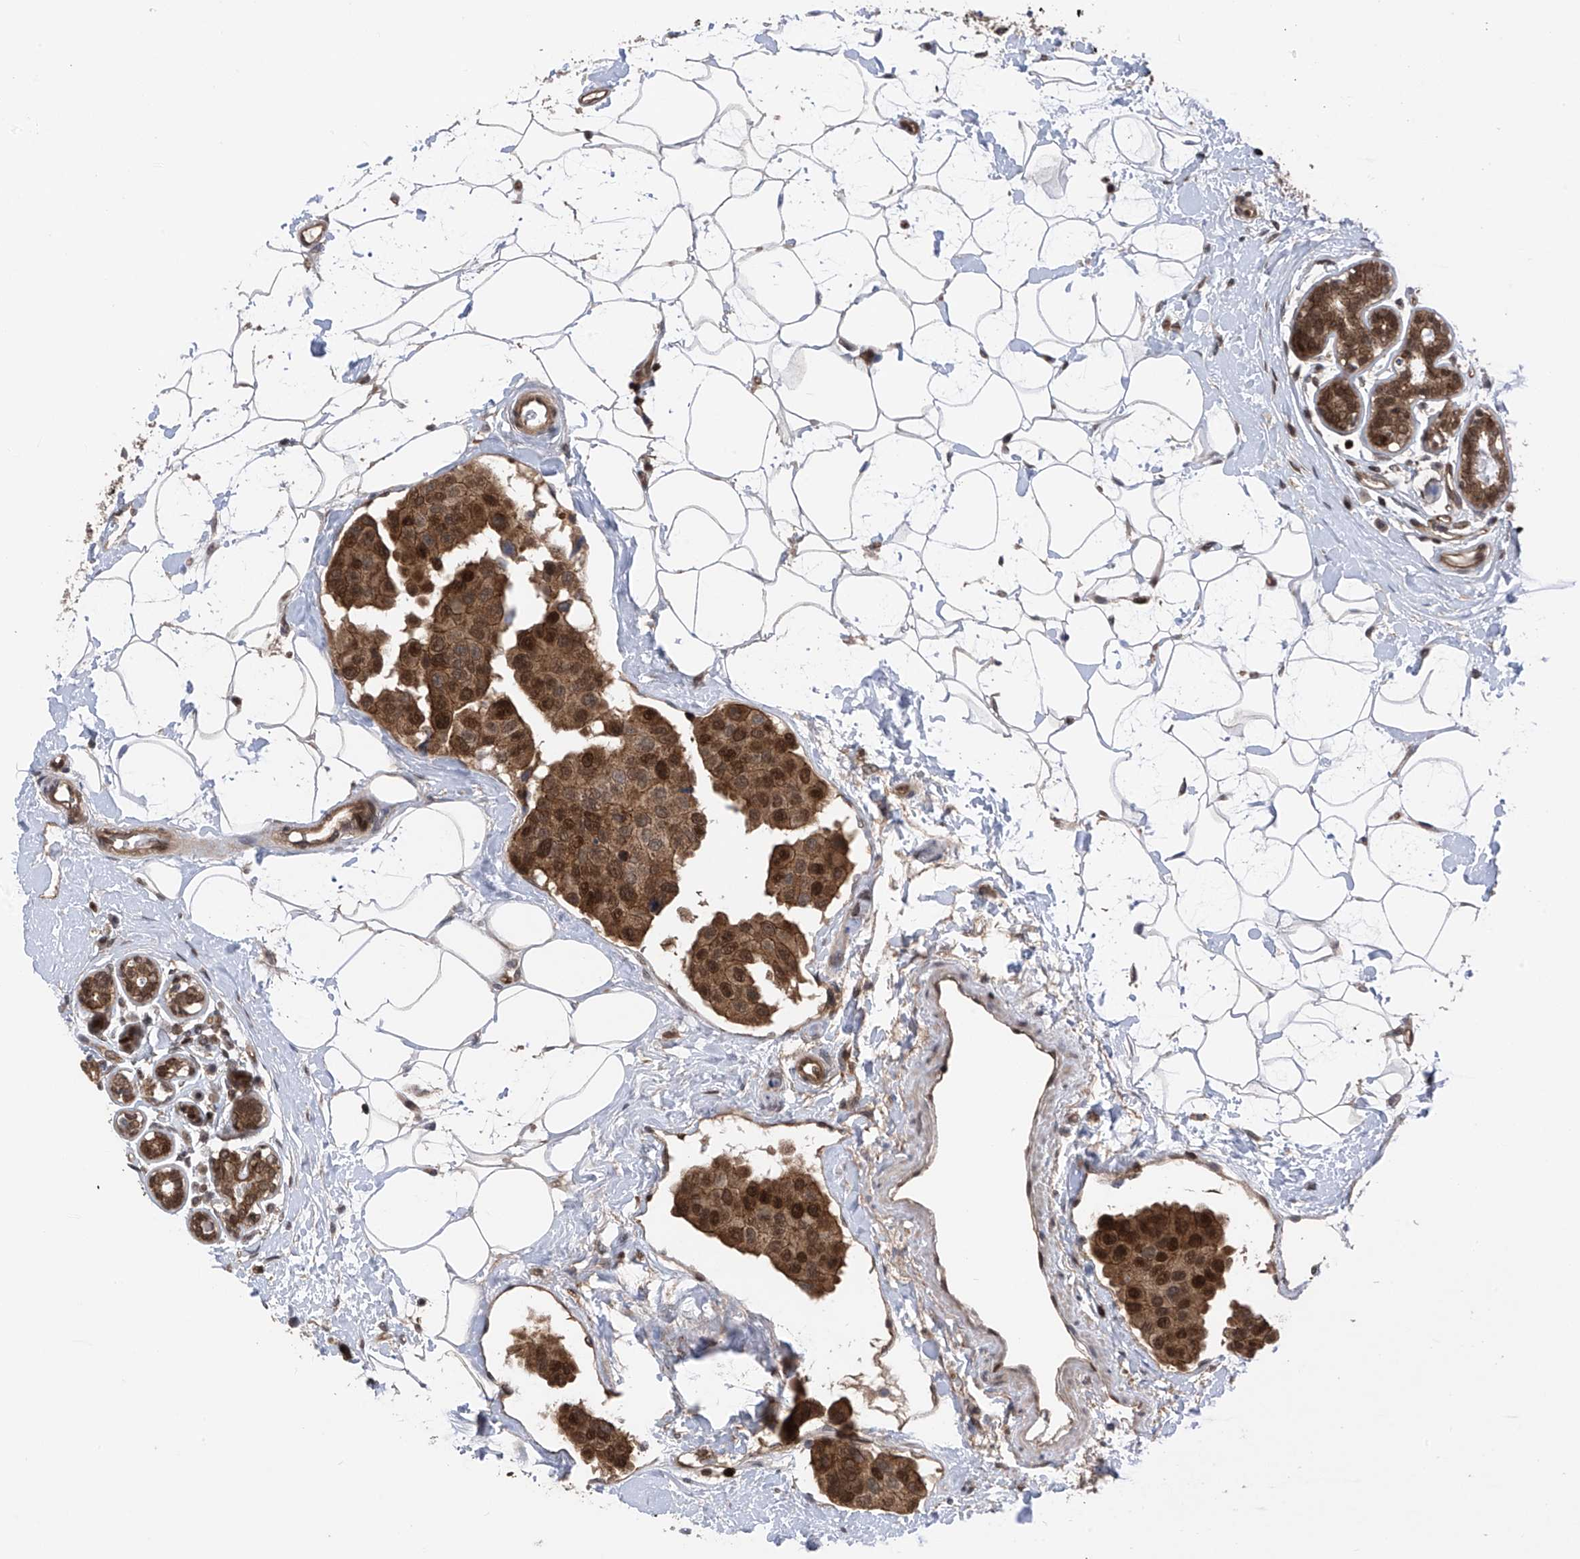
{"staining": {"intensity": "strong", "quantity": ">75%", "location": "cytoplasmic/membranous,nuclear"}, "tissue": "breast cancer", "cell_type": "Tumor cells", "image_type": "cancer", "snomed": [{"axis": "morphology", "description": "Normal tissue, NOS"}, {"axis": "morphology", "description": "Duct carcinoma"}, {"axis": "topography", "description": "Breast"}], "caption": "Tumor cells show high levels of strong cytoplasmic/membranous and nuclear positivity in about >75% of cells in human breast intraductal carcinoma.", "gene": "DNAJC9", "patient": {"sex": "female", "age": 39}}